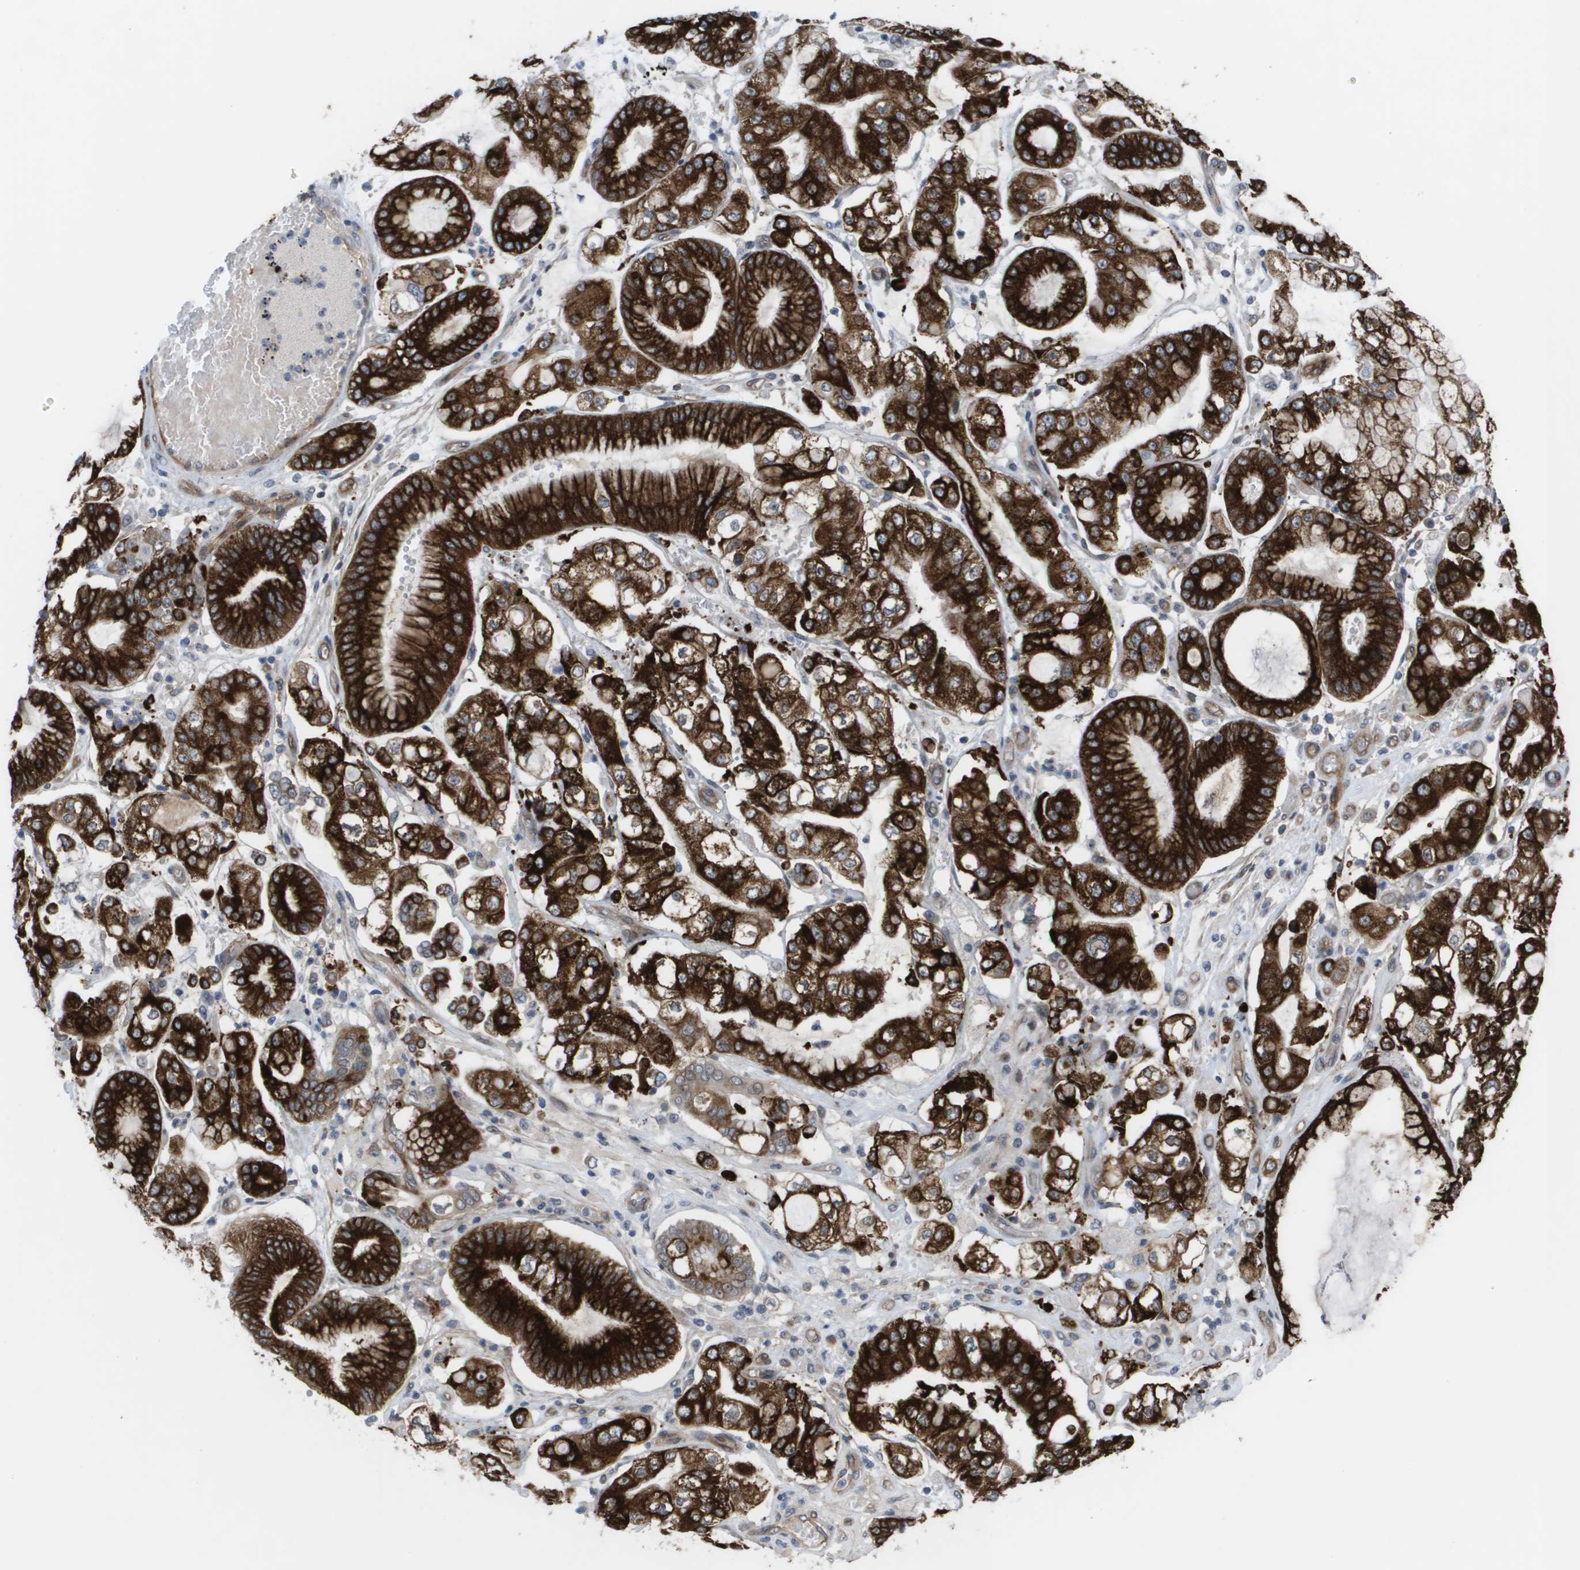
{"staining": {"intensity": "strong", "quantity": ">75%", "location": "cytoplasmic/membranous"}, "tissue": "stomach cancer", "cell_type": "Tumor cells", "image_type": "cancer", "snomed": [{"axis": "morphology", "description": "Adenocarcinoma, NOS"}, {"axis": "topography", "description": "Stomach"}], "caption": "Stomach adenocarcinoma was stained to show a protein in brown. There is high levels of strong cytoplasmic/membranous positivity in approximately >75% of tumor cells.", "gene": "MTARC2", "patient": {"sex": "male", "age": 76}}